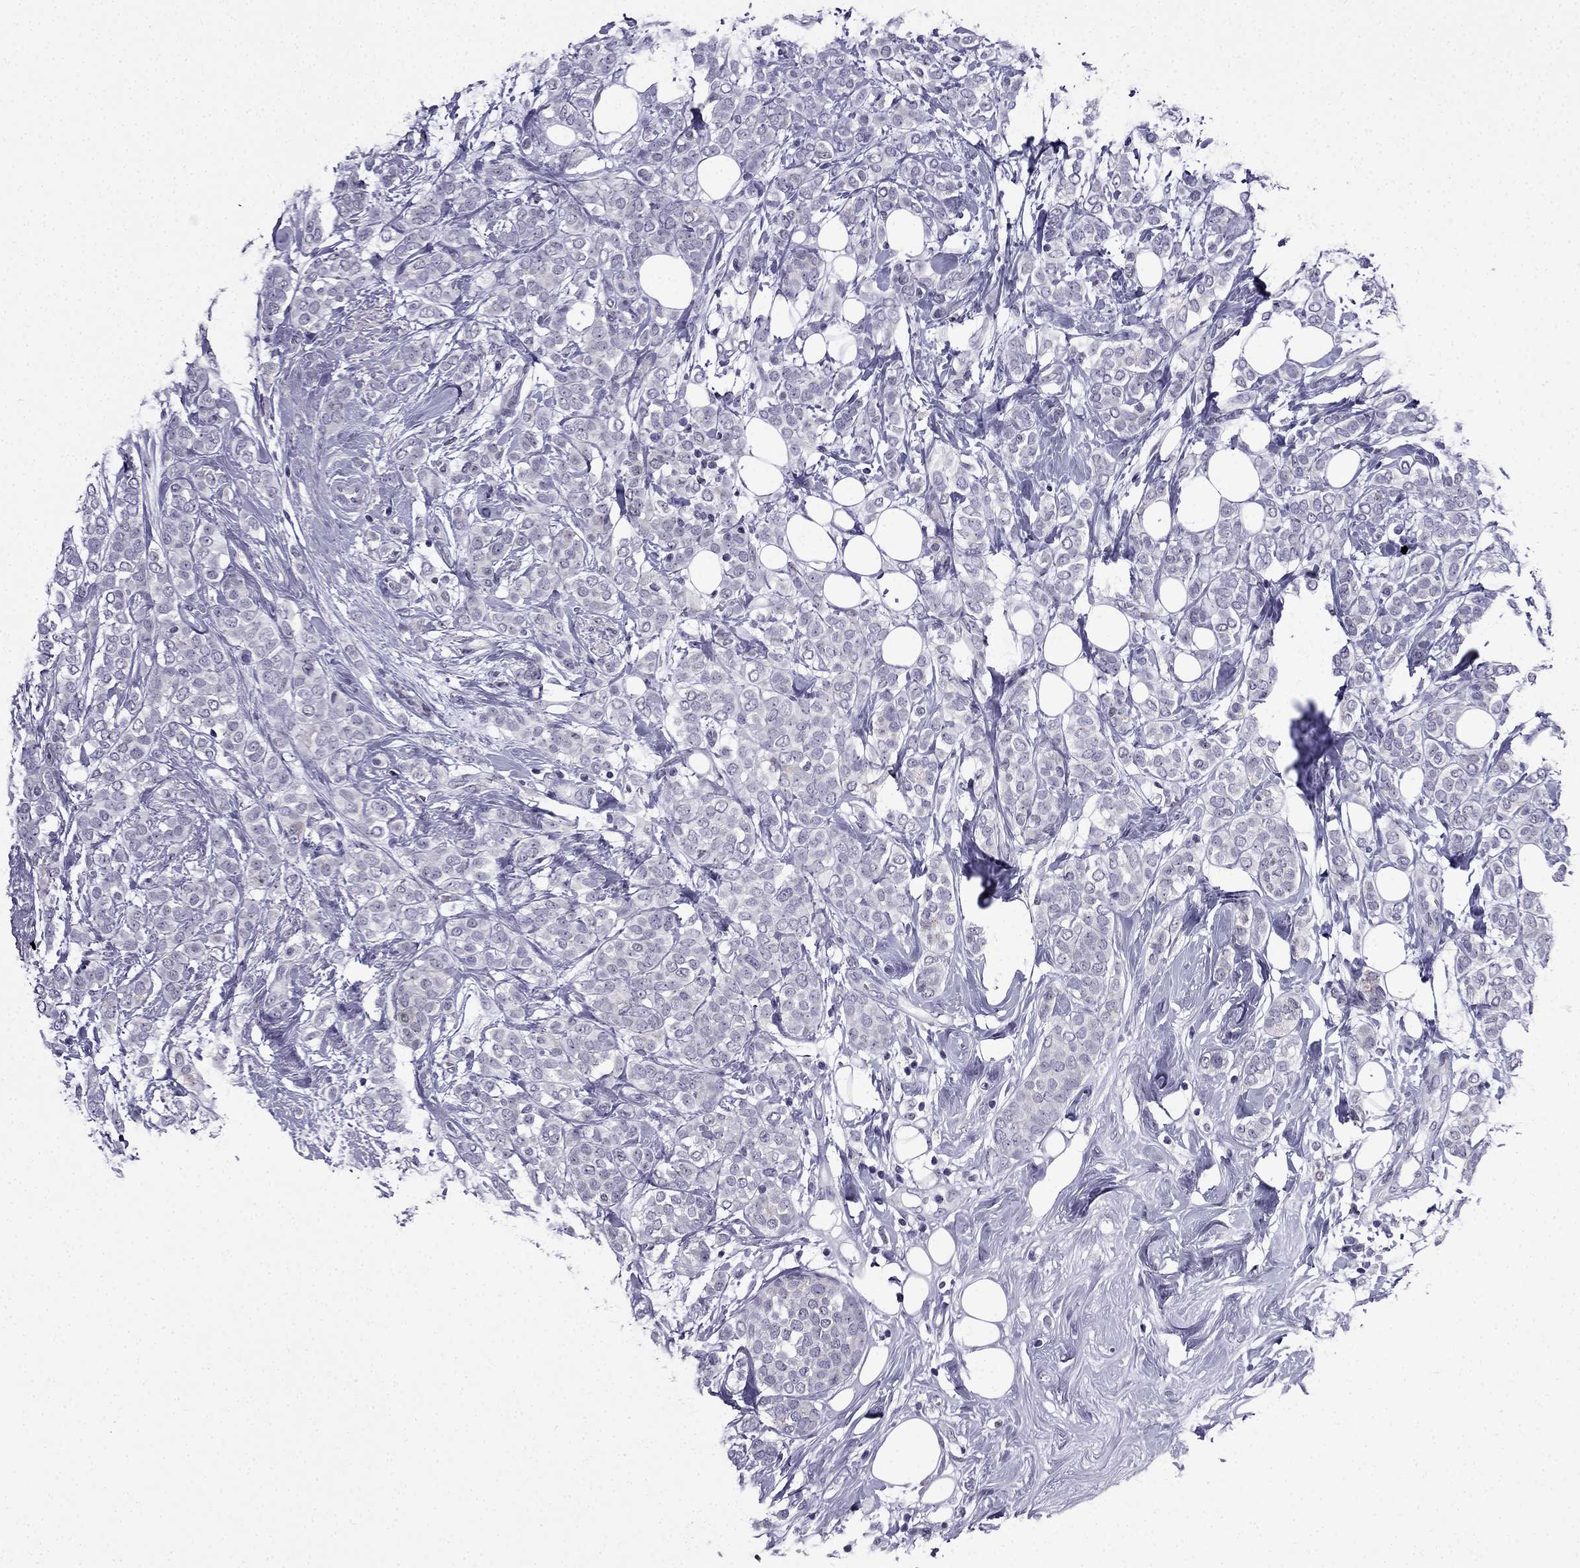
{"staining": {"intensity": "negative", "quantity": "none", "location": "none"}, "tissue": "breast cancer", "cell_type": "Tumor cells", "image_type": "cancer", "snomed": [{"axis": "morphology", "description": "Lobular carcinoma"}, {"axis": "topography", "description": "Breast"}], "caption": "High power microscopy histopathology image of an immunohistochemistry photomicrograph of breast cancer (lobular carcinoma), revealing no significant expression in tumor cells. Brightfield microscopy of immunohistochemistry (IHC) stained with DAB (brown) and hematoxylin (blue), captured at high magnification.", "gene": "POM121L12", "patient": {"sex": "female", "age": 49}}